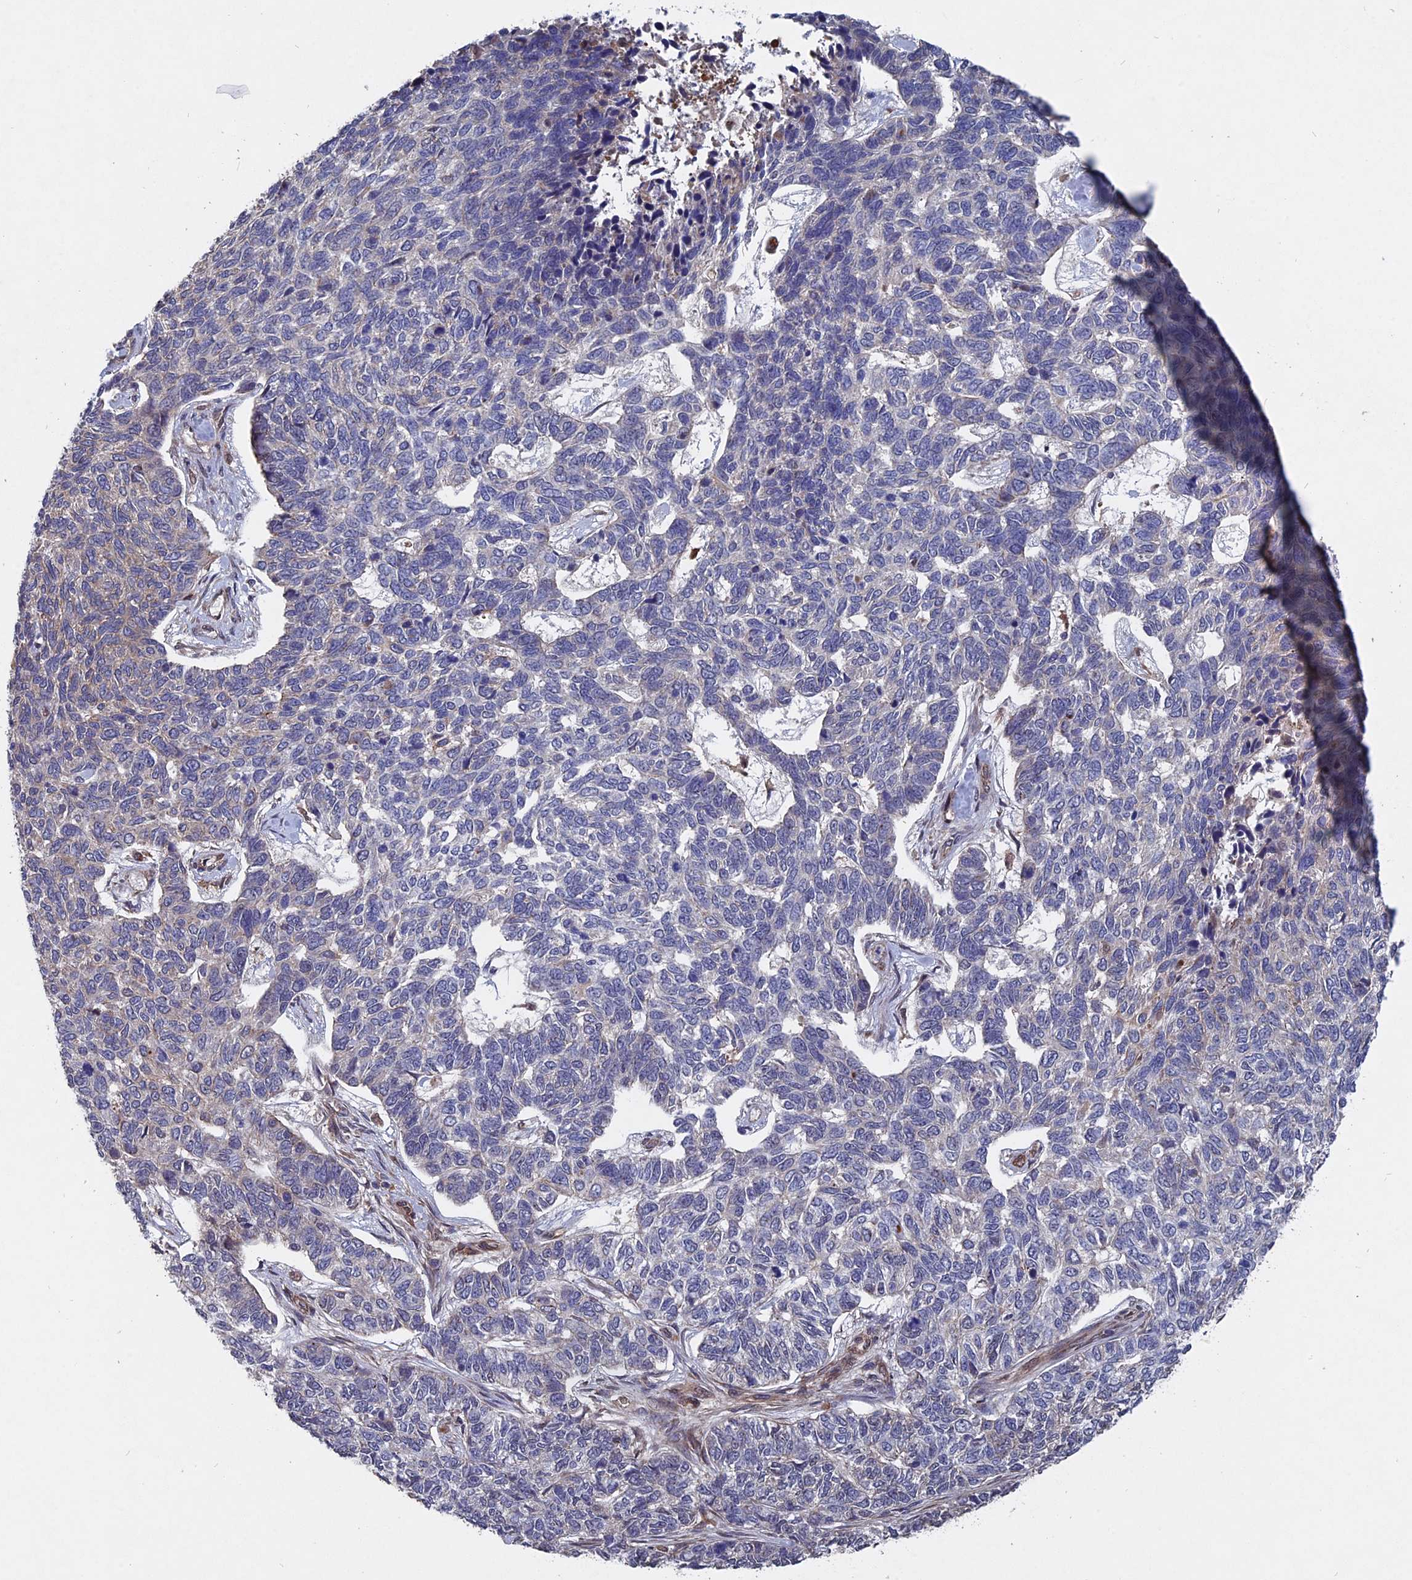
{"staining": {"intensity": "negative", "quantity": "none", "location": "none"}, "tissue": "skin cancer", "cell_type": "Tumor cells", "image_type": "cancer", "snomed": [{"axis": "morphology", "description": "Basal cell carcinoma"}, {"axis": "topography", "description": "Skin"}], "caption": "IHC photomicrograph of skin cancer (basal cell carcinoma) stained for a protein (brown), which reveals no expression in tumor cells.", "gene": "NOSIP", "patient": {"sex": "female", "age": 65}}